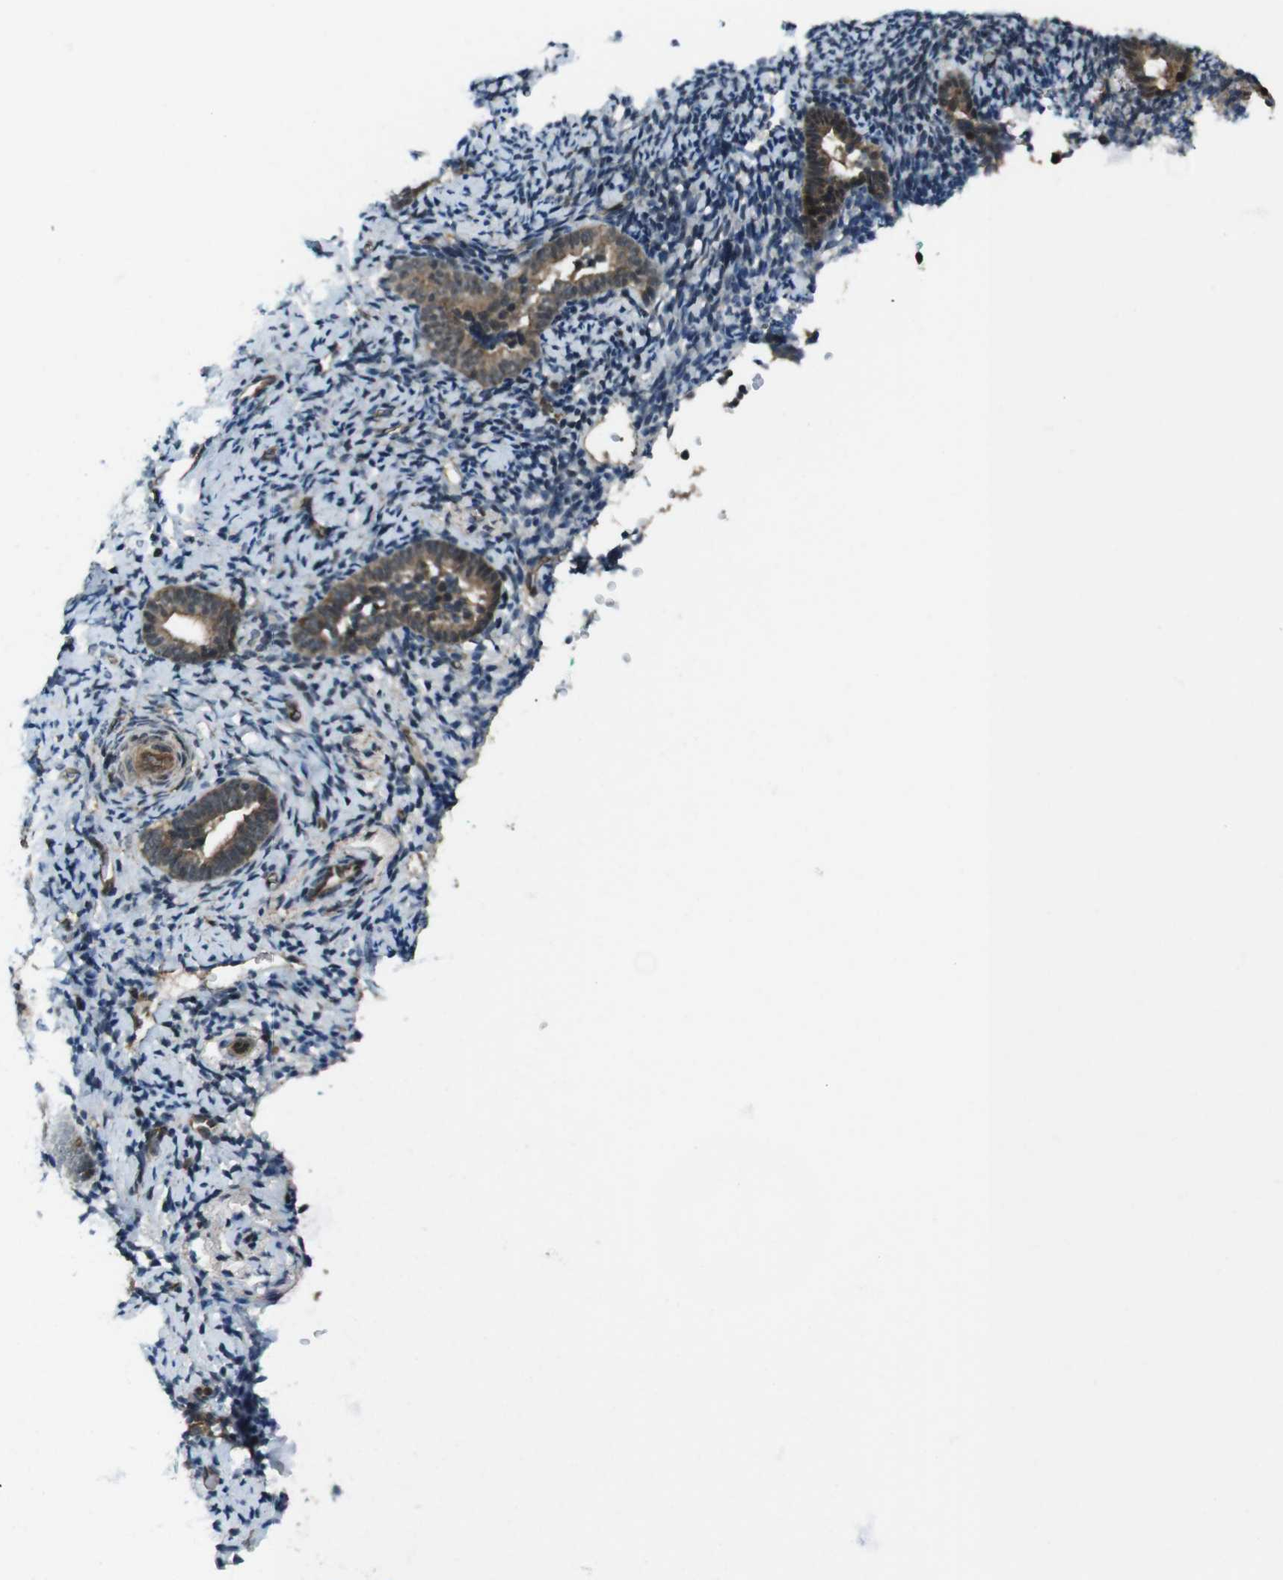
{"staining": {"intensity": "negative", "quantity": "none", "location": "none"}, "tissue": "endometrium", "cell_type": "Cells in endometrial stroma", "image_type": "normal", "snomed": [{"axis": "morphology", "description": "Normal tissue, NOS"}, {"axis": "topography", "description": "Endometrium"}], "caption": "Immunohistochemistry (IHC) photomicrograph of benign human endometrium stained for a protein (brown), which demonstrates no positivity in cells in endometrial stroma.", "gene": "TIAM2", "patient": {"sex": "female", "age": 51}}